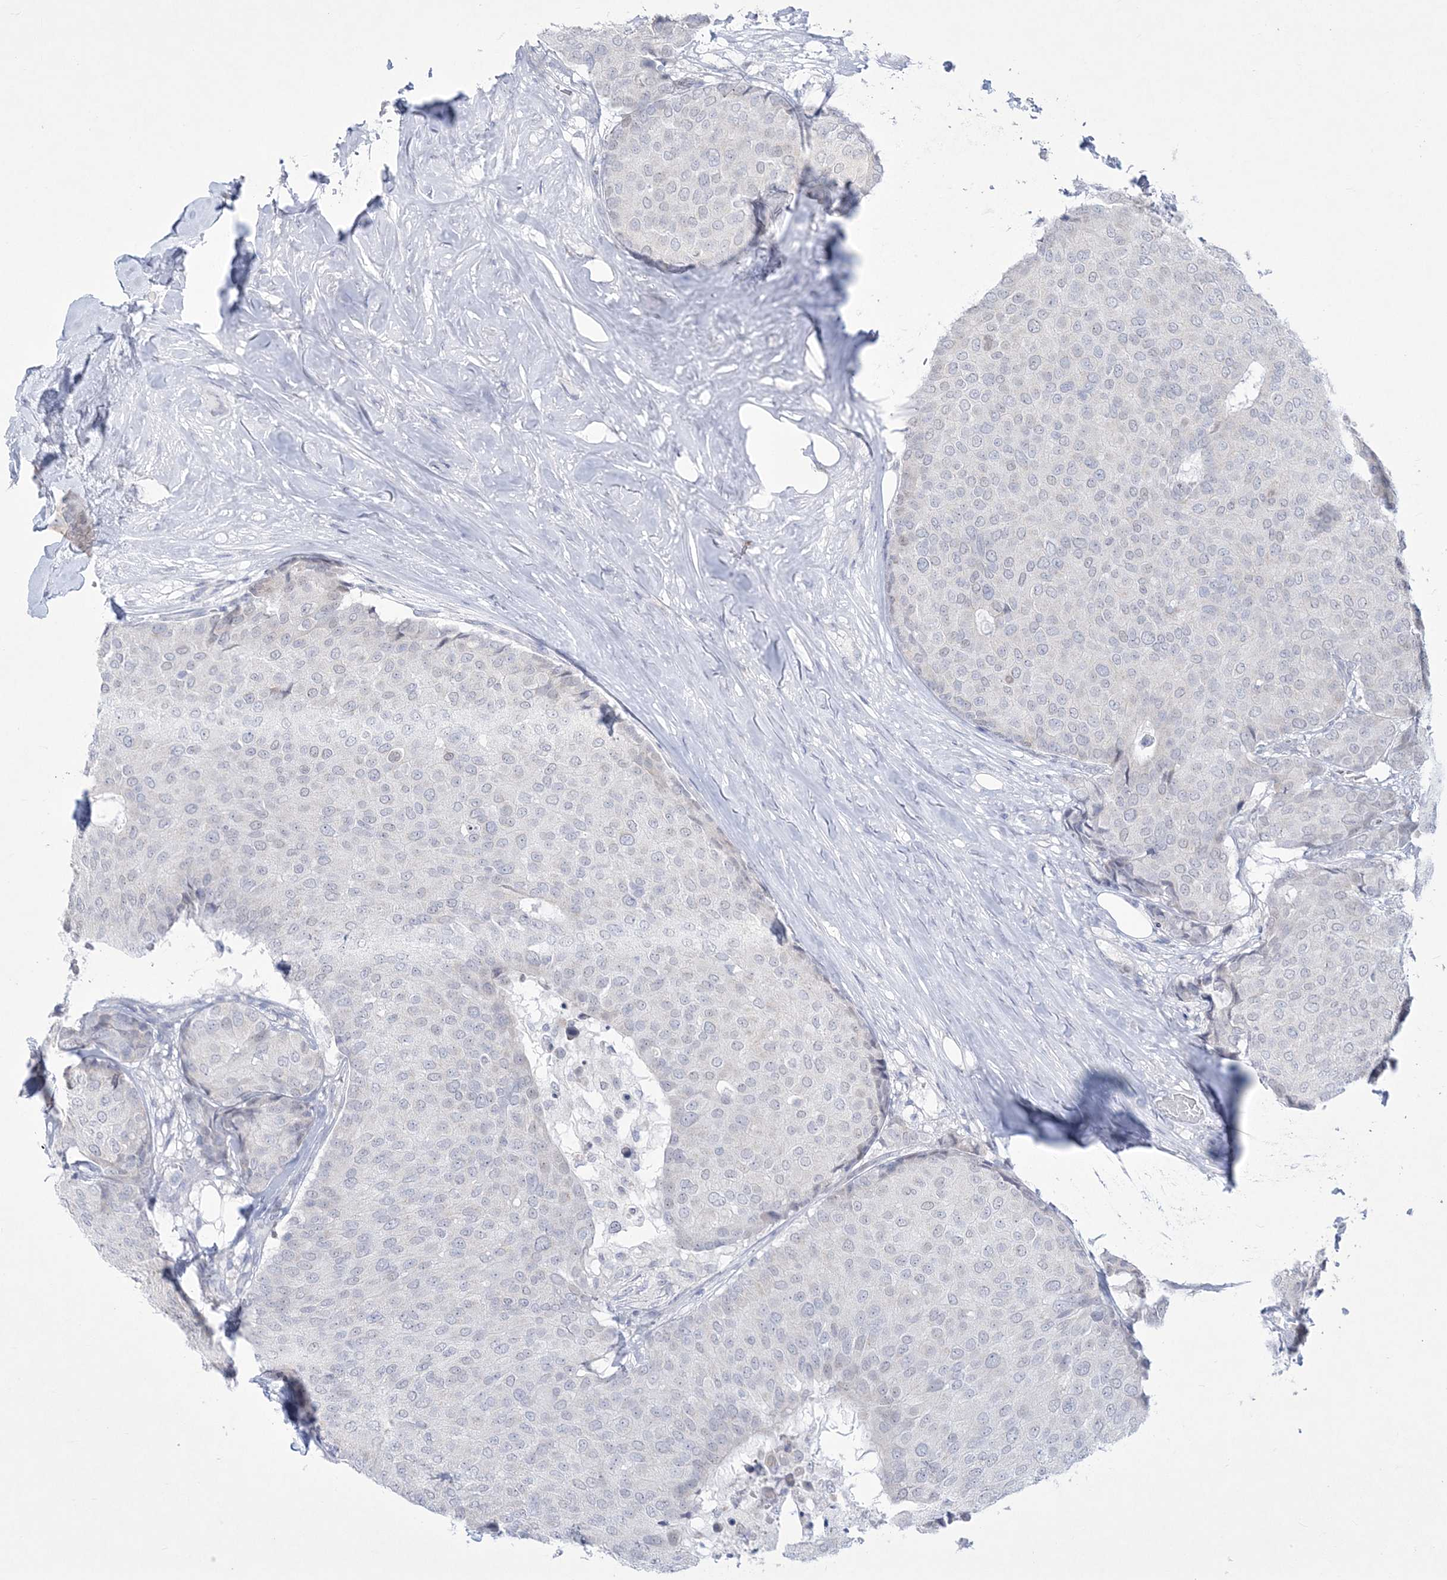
{"staining": {"intensity": "negative", "quantity": "none", "location": "none"}, "tissue": "breast cancer", "cell_type": "Tumor cells", "image_type": "cancer", "snomed": [{"axis": "morphology", "description": "Duct carcinoma"}, {"axis": "topography", "description": "Breast"}], "caption": "There is no significant positivity in tumor cells of breast cancer (intraductal carcinoma).", "gene": "WDR27", "patient": {"sex": "female", "age": 75}}